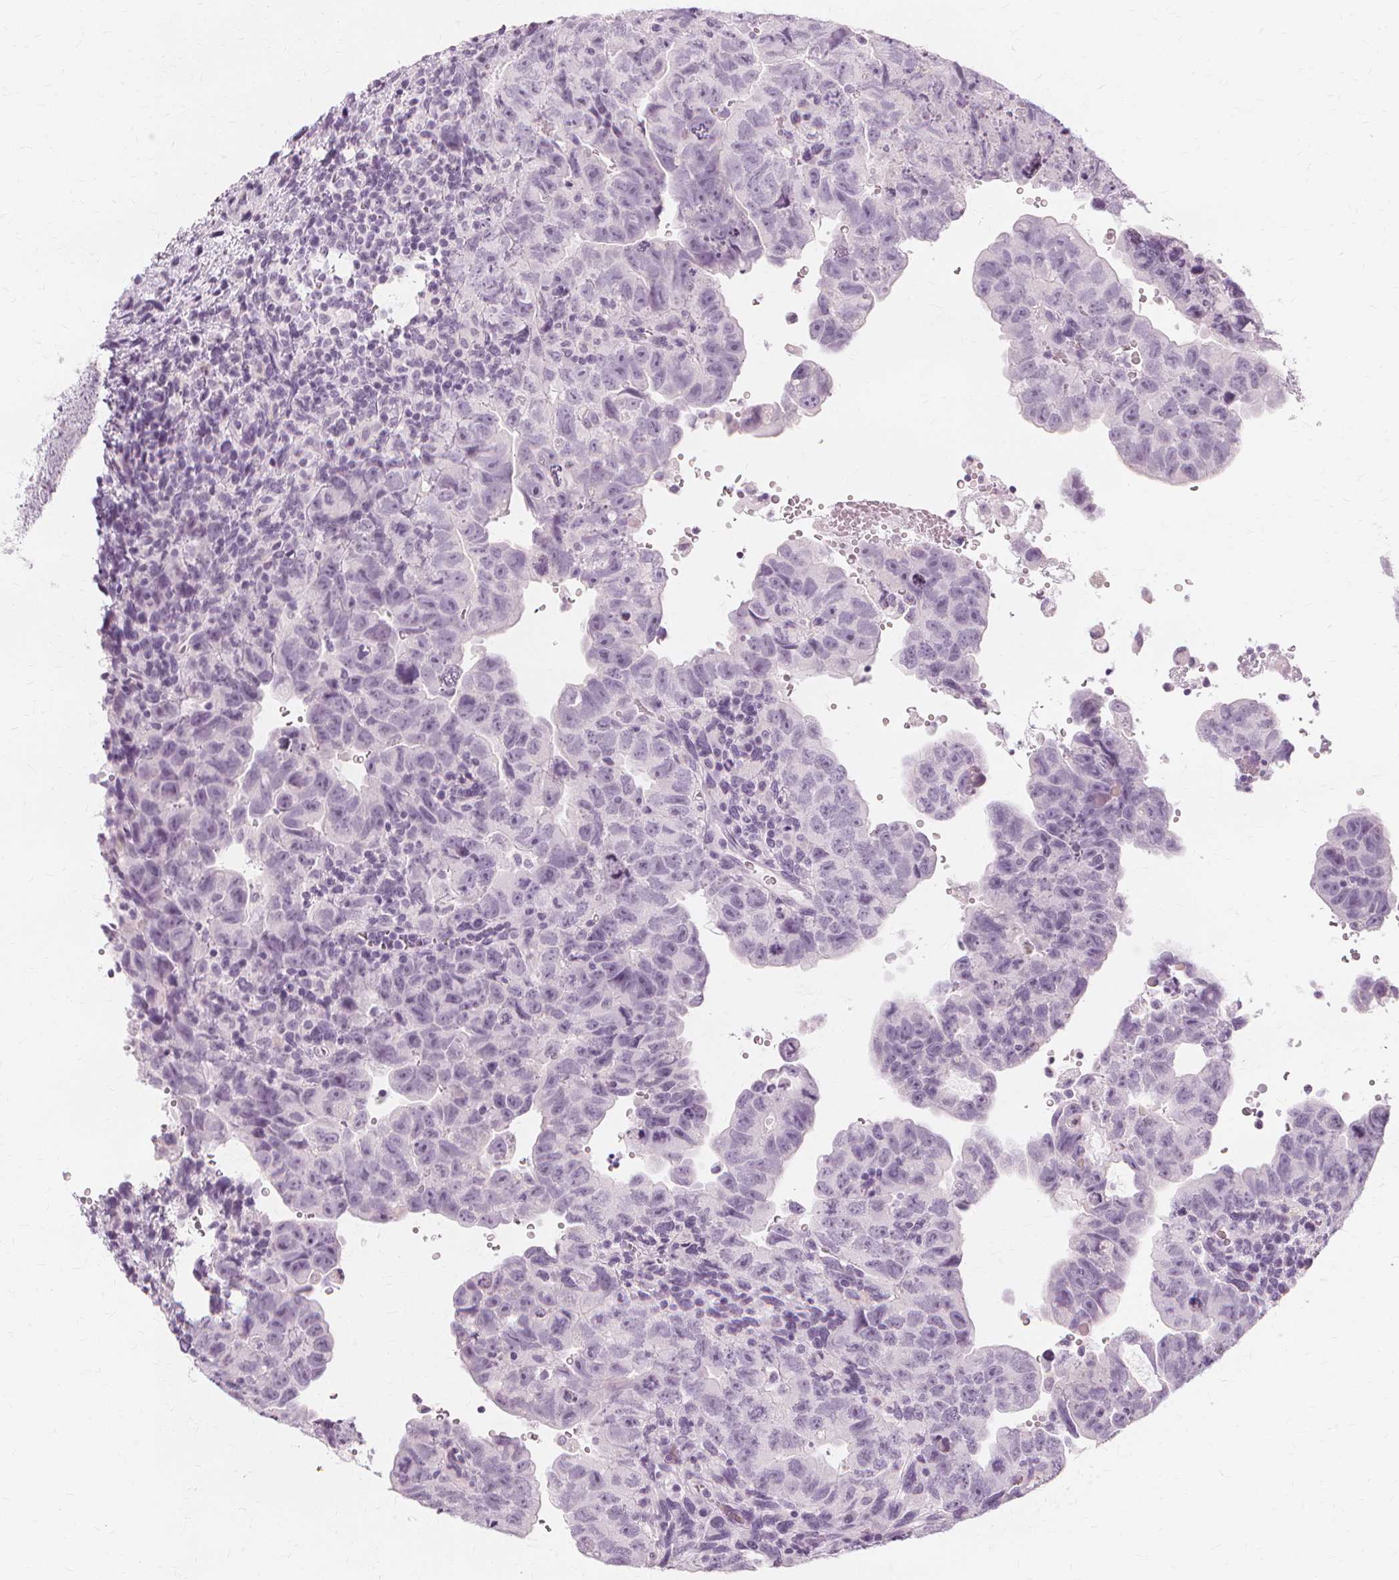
{"staining": {"intensity": "negative", "quantity": "none", "location": "none"}, "tissue": "testis cancer", "cell_type": "Tumor cells", "image_type": "cancer", "snomed": [{"axis": "morphology", "description": "Carcinoma, Embryonal, NOS"}, {"axis": "topography", "description": "Testis"}], "caption": "Human testis cancer (embryonal carcinoma) stained for a protein using immunohistochemistry shows no positivity in tumor cells.", "gene": "TFF1", "patient": {"sex": "male", "age": 24}}